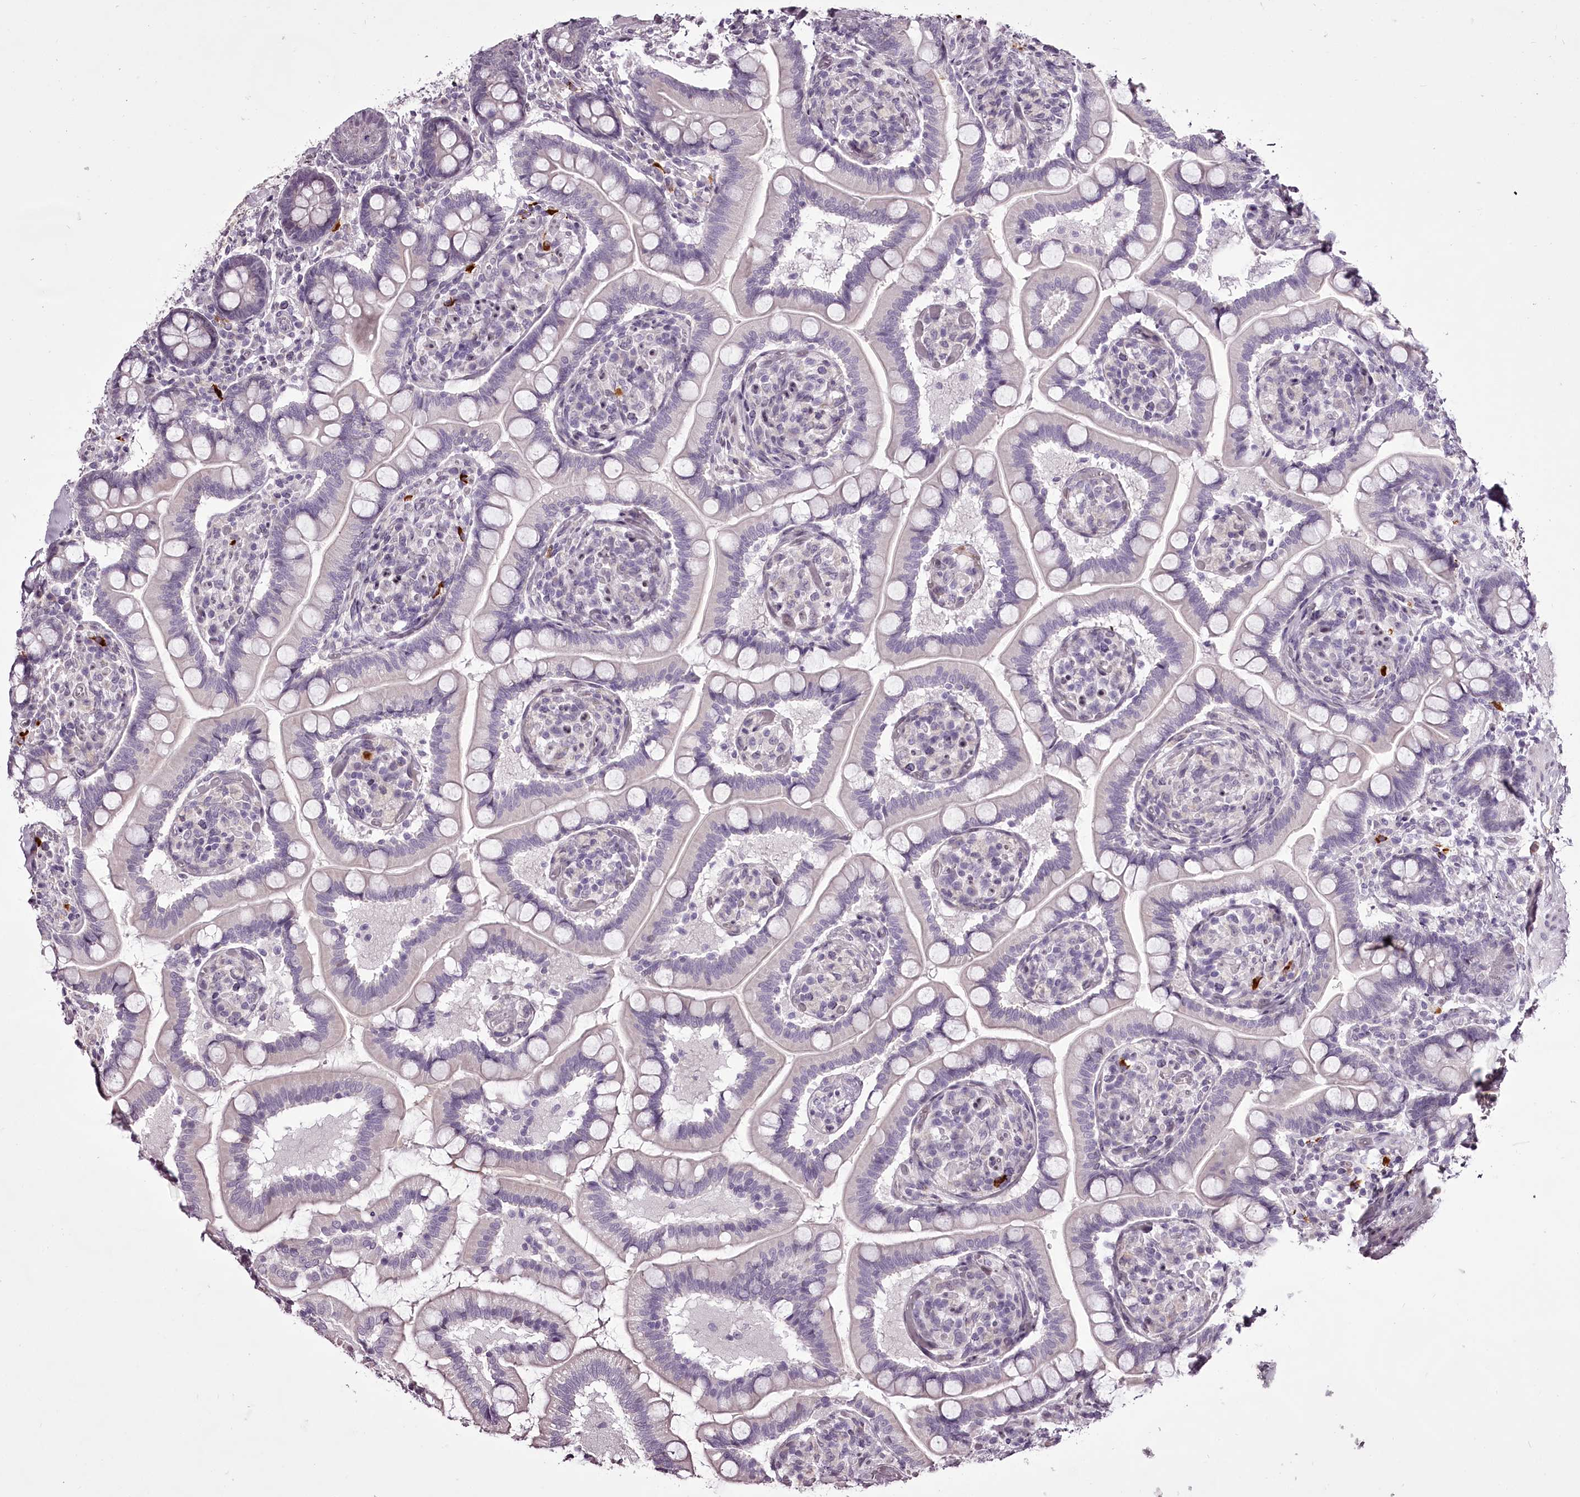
{"staining": {"intensity": "weak", "quantity": "<25%", "location": "cytoplasmic/membranous"}, "tissue": "small intestine", "cell_type": "Glandular cells", "image_type": "normal", "snomed": [{"axis": "morphology", "description": "Normal tissue, NOS"}, {"axis": "topography", "description": "Small intestine"}], "caption": "DAB (3,3'-diaminobenzidine) immunohistochemical staining of benign small intestine exhibits no significant positivity in glandular cells.", "gene": "C1orf56", "patient": {"sex": "female", "age": 64}}